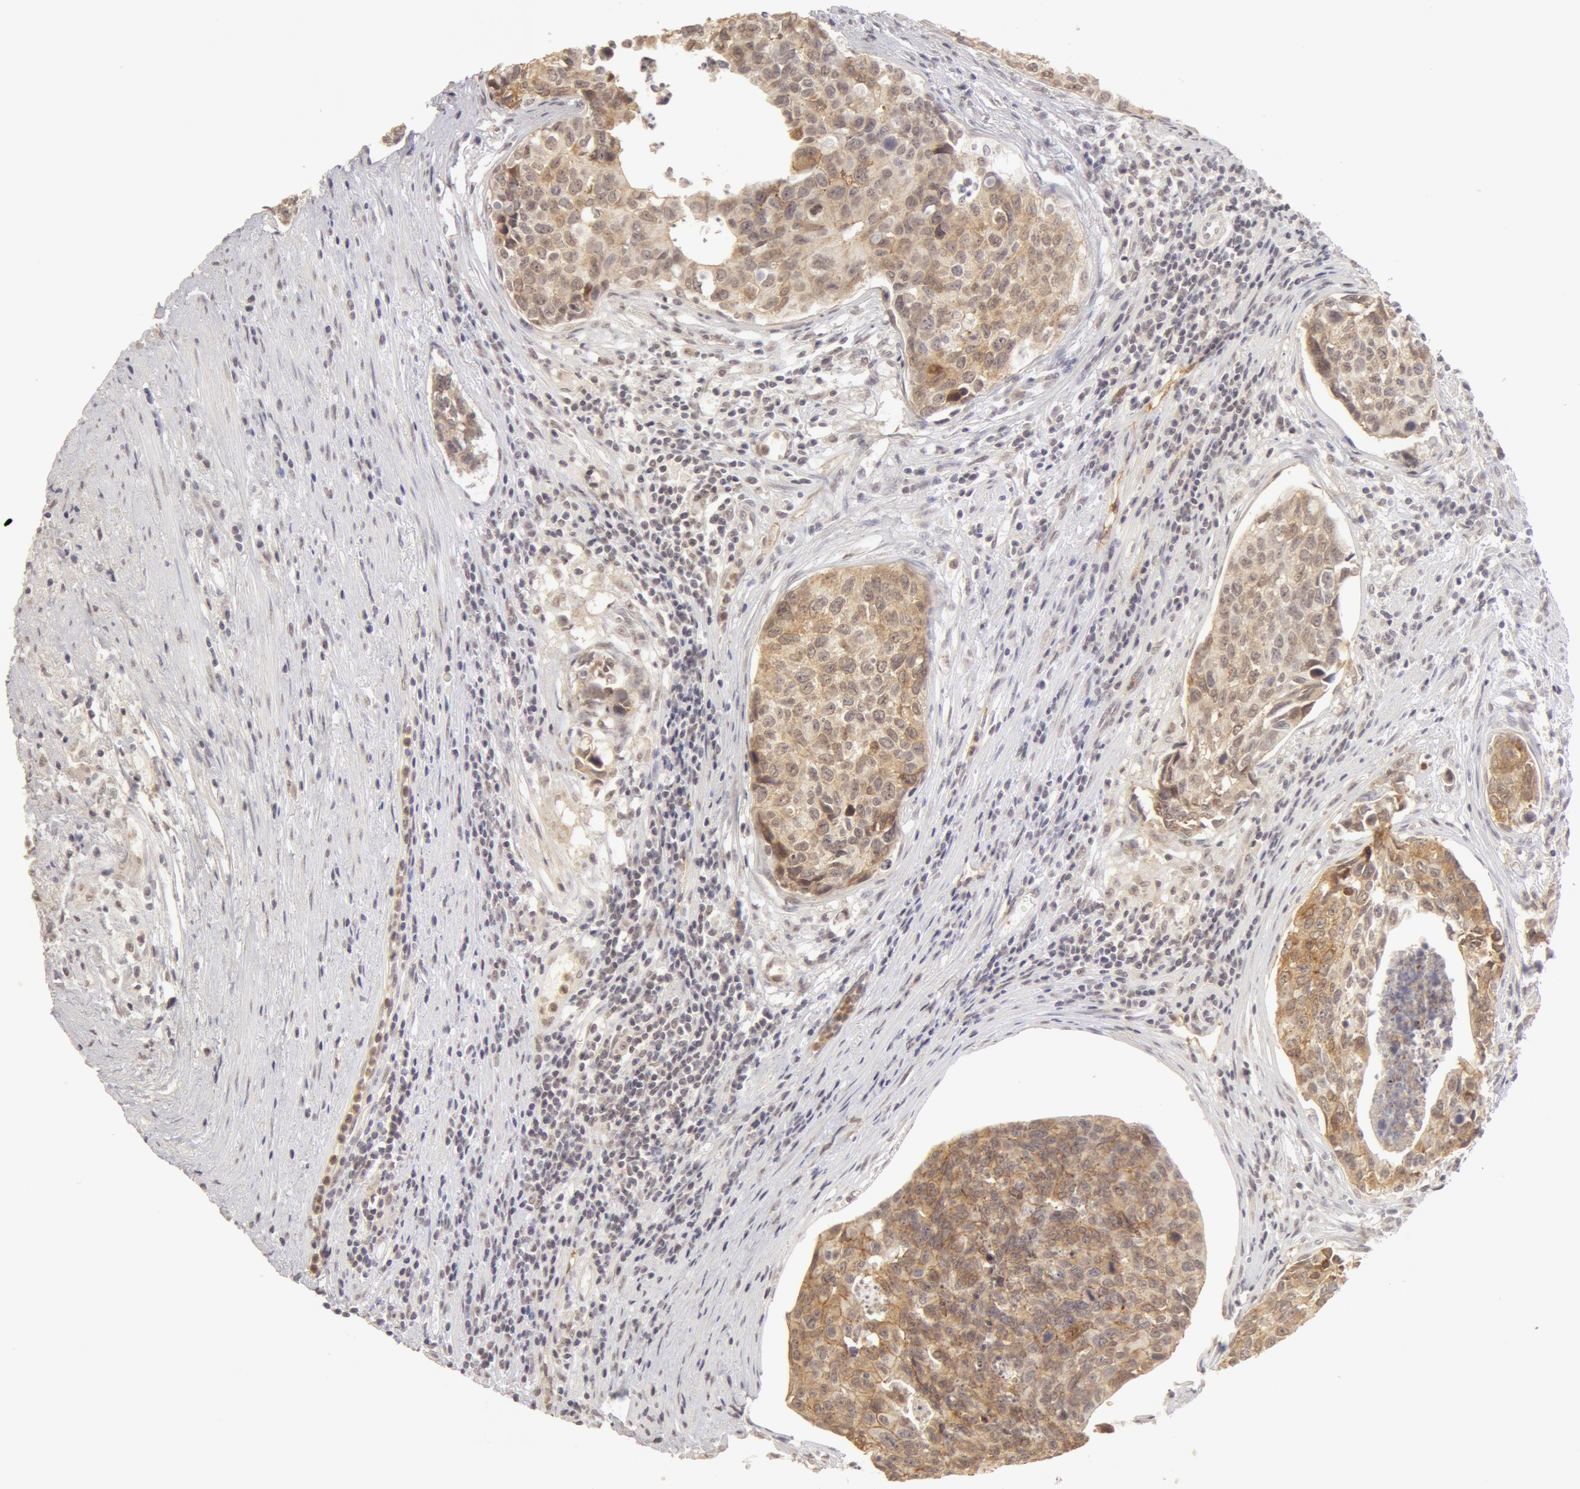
{"staining": {"intensity": "moderate", "quantity": ">75%", "location": "cytoplasmic/membranous"}, "tissue": "urothelial cancer", "cell_type": "Tumor cells", "image_type": "cancer", "snomed": [{"axis": "morphology", "description": "Urothelial carcinoma, High grade"}, {"axis": "topography", "description": "Urinary bladder"}], "caption": "Urothelial cancer tissue exhibits moderate cytoplasmic/membranous expression in about >75% of tumor cells, visualized by immunohistochemistry. (brown staining indicates protein expression, while blue staining denotes nuclei).", "gene": "ADAM10", "patient": {"sex": "male", "age": 81}}